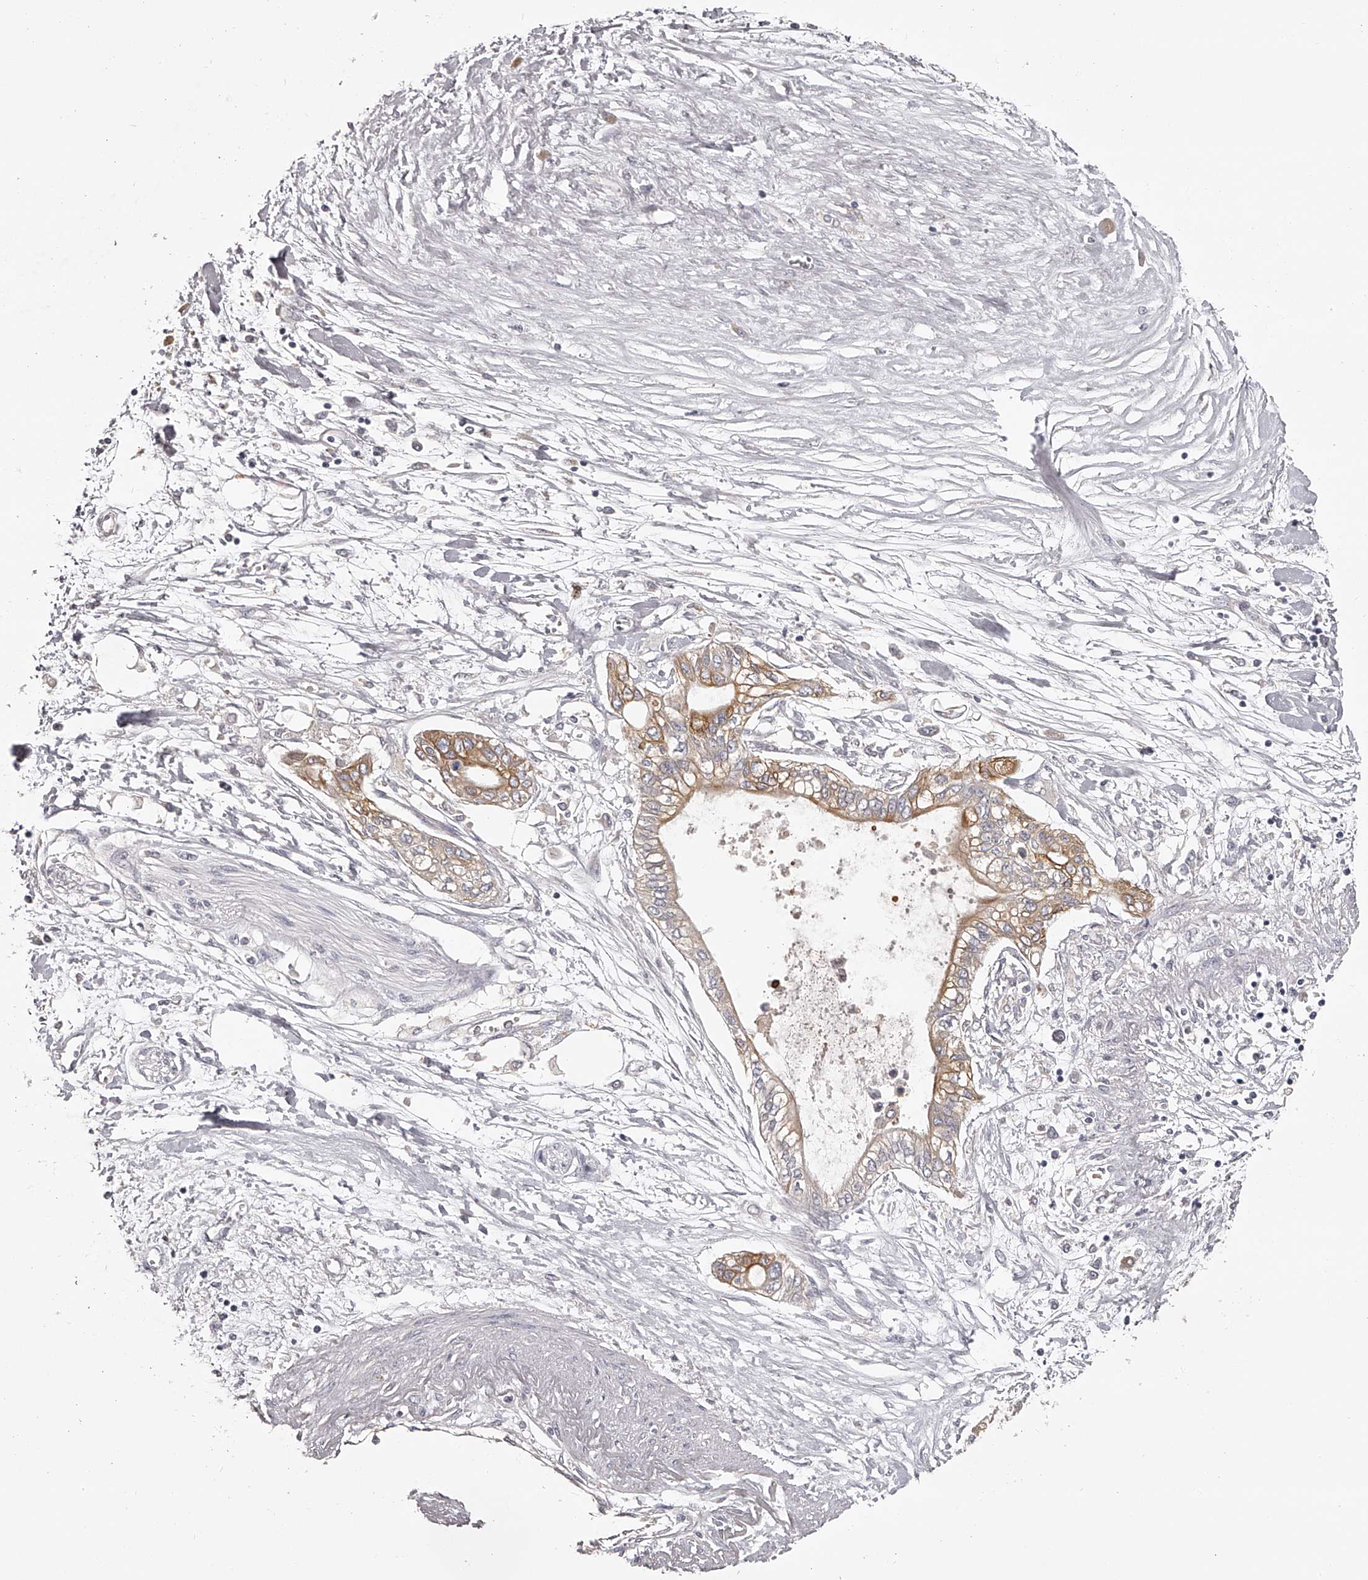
{"staining": {"intensity": "moderate", "quantity": "<25%", "location": "cytoplasmic/membranous"}, "tissue": "pancreatic cancer", "cell_type": "Tumor cells", "image_type": "cancer", "snomed": [{"axis": "morphology", "description": "Adenocarcinoma, NOS"}, {"axis": "topography", "description": "Pancreas"}], "caption": "IHC photomicrograph of adenocarcinoma (pancreatic) stained for a protein (brown), which displays low levels of moderate cytoplasmic/membranous expression in approximately <25% of tumor cells.", "gene": "TNN", "patient": {"sex": "female", "age": 77}}